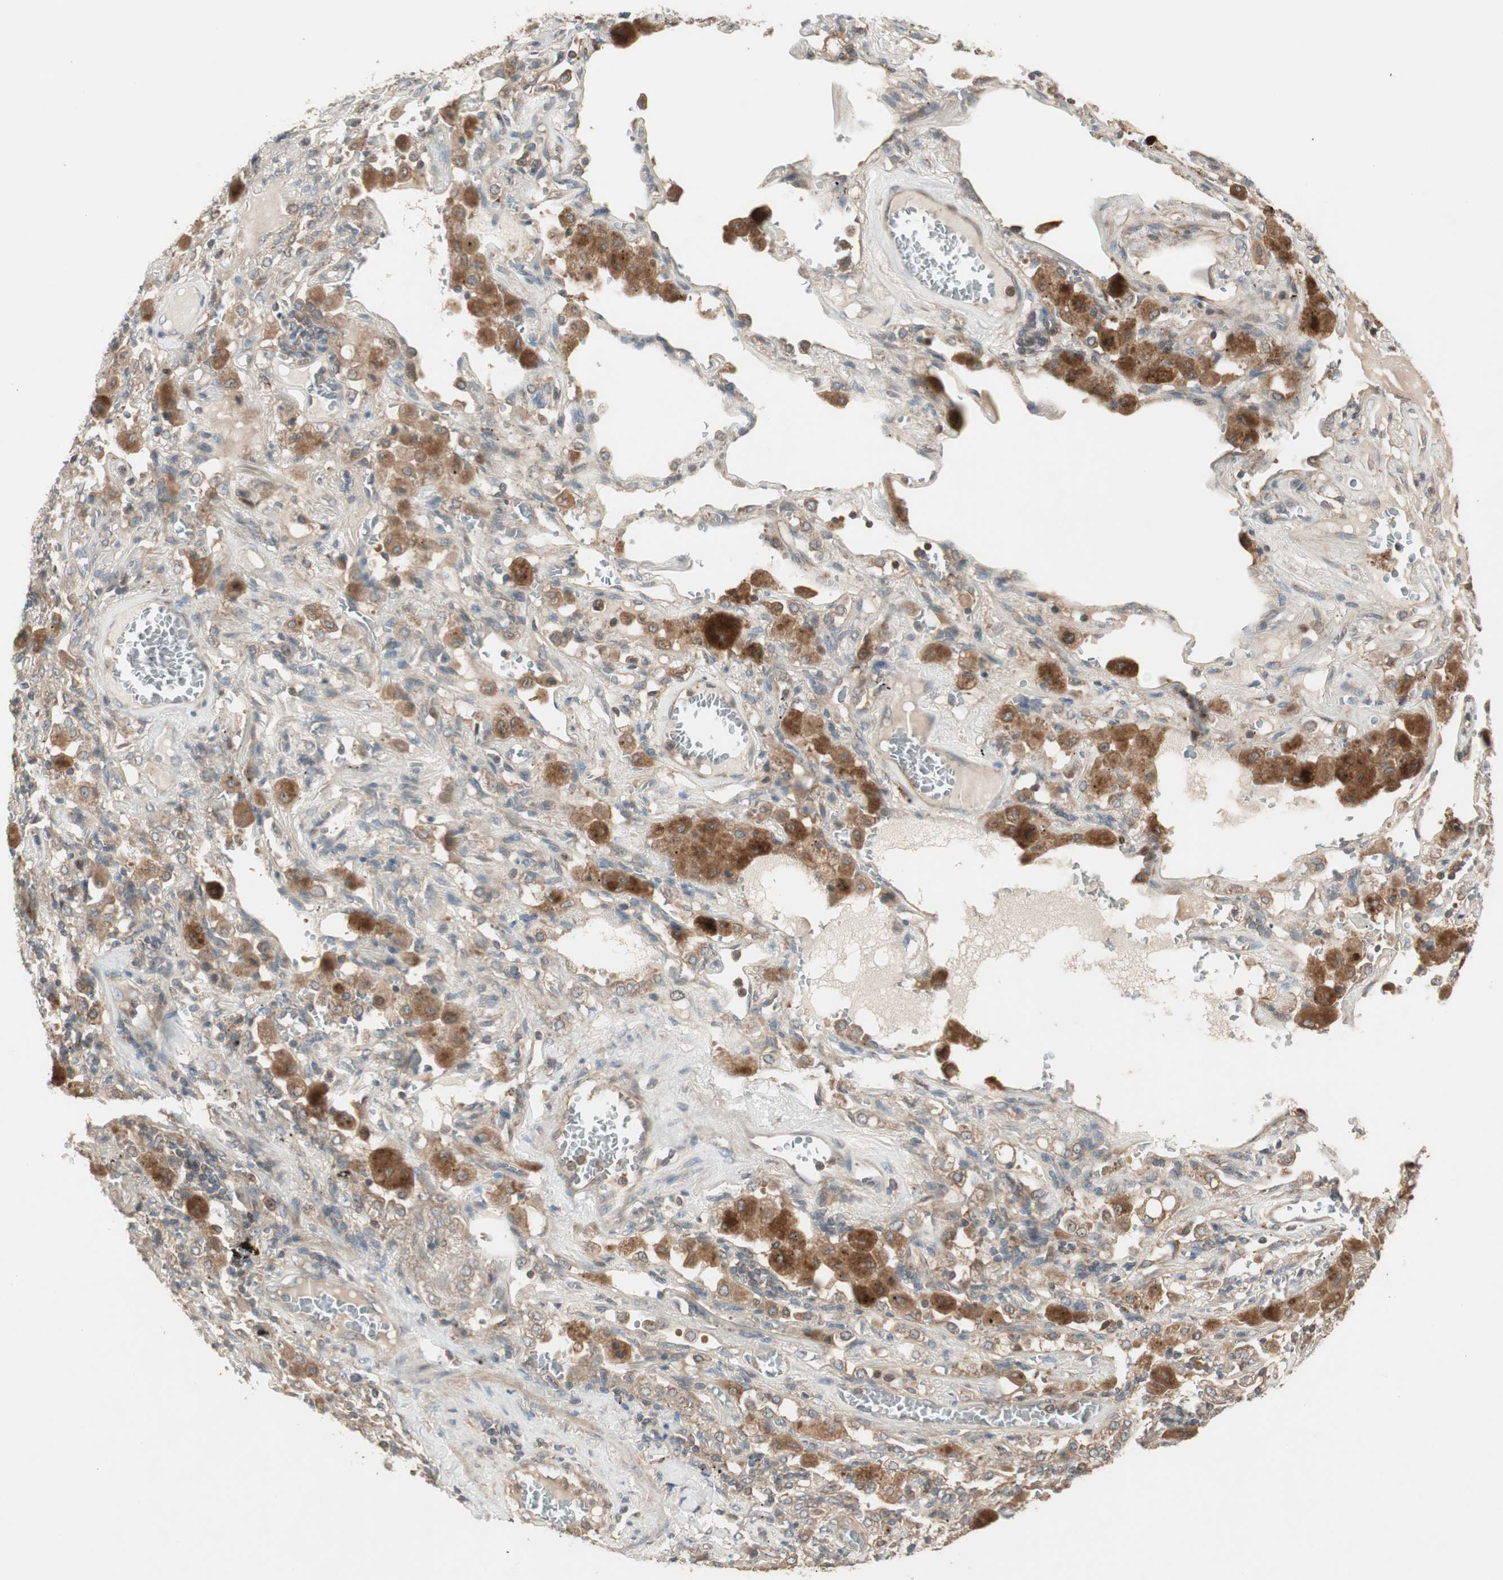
{"staining": {"intensity": "moderate", "quantity": ">75%", "location": "cytoplasmic/membranous"}, "tissue": "lung cancer", "cell_type": "Tumor cells", "image_type": "cancer", "snomed": [{"axis": "morphology", "description": "Squamous cell carcinoma, NOS"}, {"axis": "topography", "description": "Lung"}], "caption": "Immunohistochemistry (IHC) of human squamous cell carcinoma (lung) demonstrates medium levels of moderate cytoplasmic/membranous staining in approximately >75% of tumor cells.", "gene": "ATP6AP2", "patient": {"sex": "male", "age": 57}}